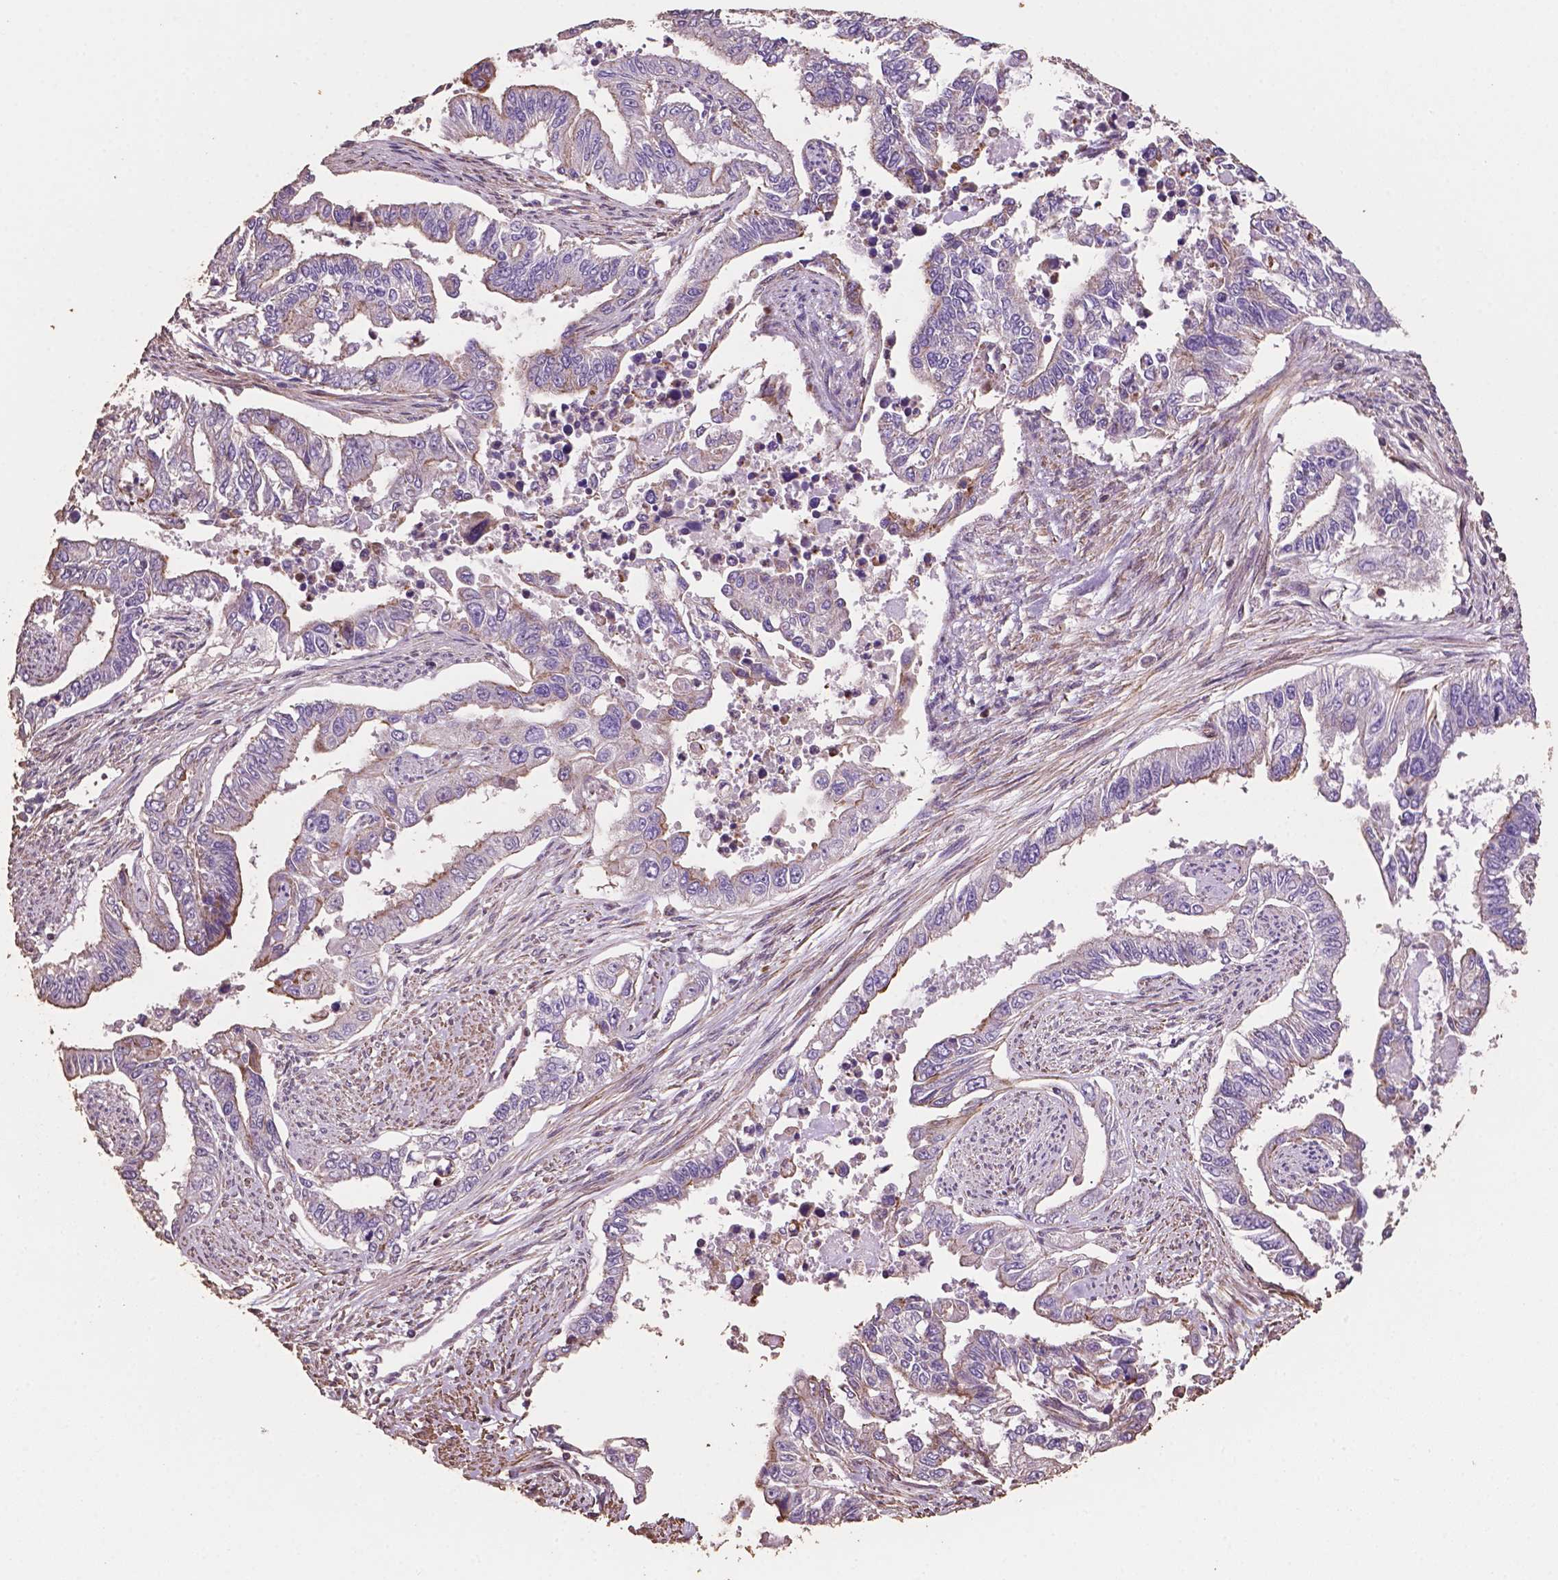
{"staining": {"intensity": "weak", "quantity": "<25%", "location": "cytoplasmic/membranous"}, "tissue": "endometrial cancer", "cell_type": "Tumor cells", "image_type": "cancer", "snomed": [{"axis": "morphology", "description": "Adenocarcinoma, NOS"}, {"axis": "topography", "description": "Uterus"}], "caption": "The IHC image has no significant staining in tumor cells of adenocarcinoma (endometrial) tissue.", "gene": "COMMD4", "patient": {"sex": "female", "age": 59}}